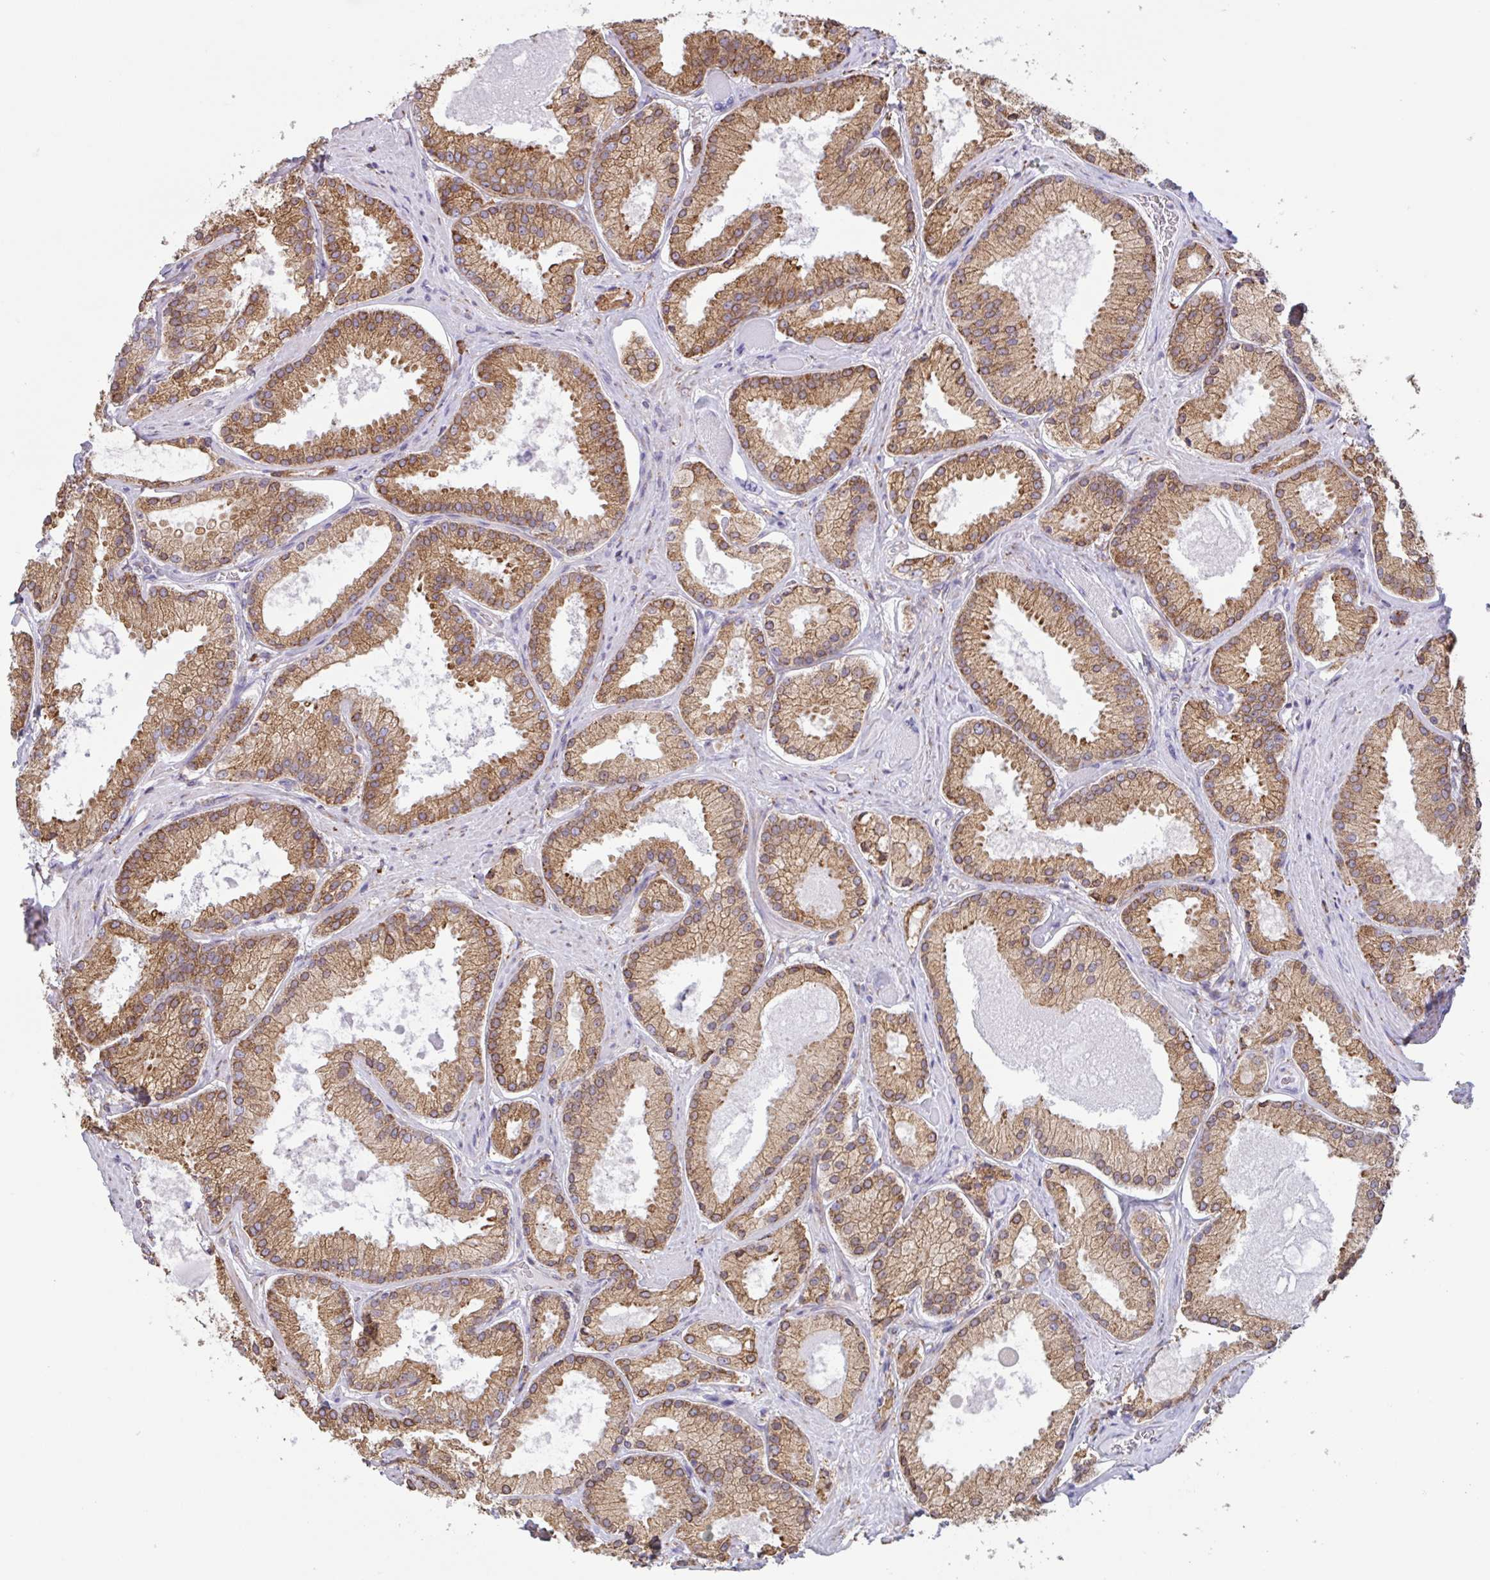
{"staining": {"intensity": "moderate", "quantity": ">75%", "location": "cytoplasmic/membranous"}, "tissue": "prostate cancer", "cell_type": "Tumor cells", "image_type": "cancer", "snomed": [{"axis": "morphology", "description": "Adenocarcinoma, High grade"}, {"axis": "topography", "description": "Prostate"}], "caption": "Tumor cells reveal medium levels of moderate cytoplasmic/membranous staining in about >75% of cells in adenocarcinoma (high-grade) (prostate).", "gene": "DOK4", "patient": {"sex": "male", "age": 68}}